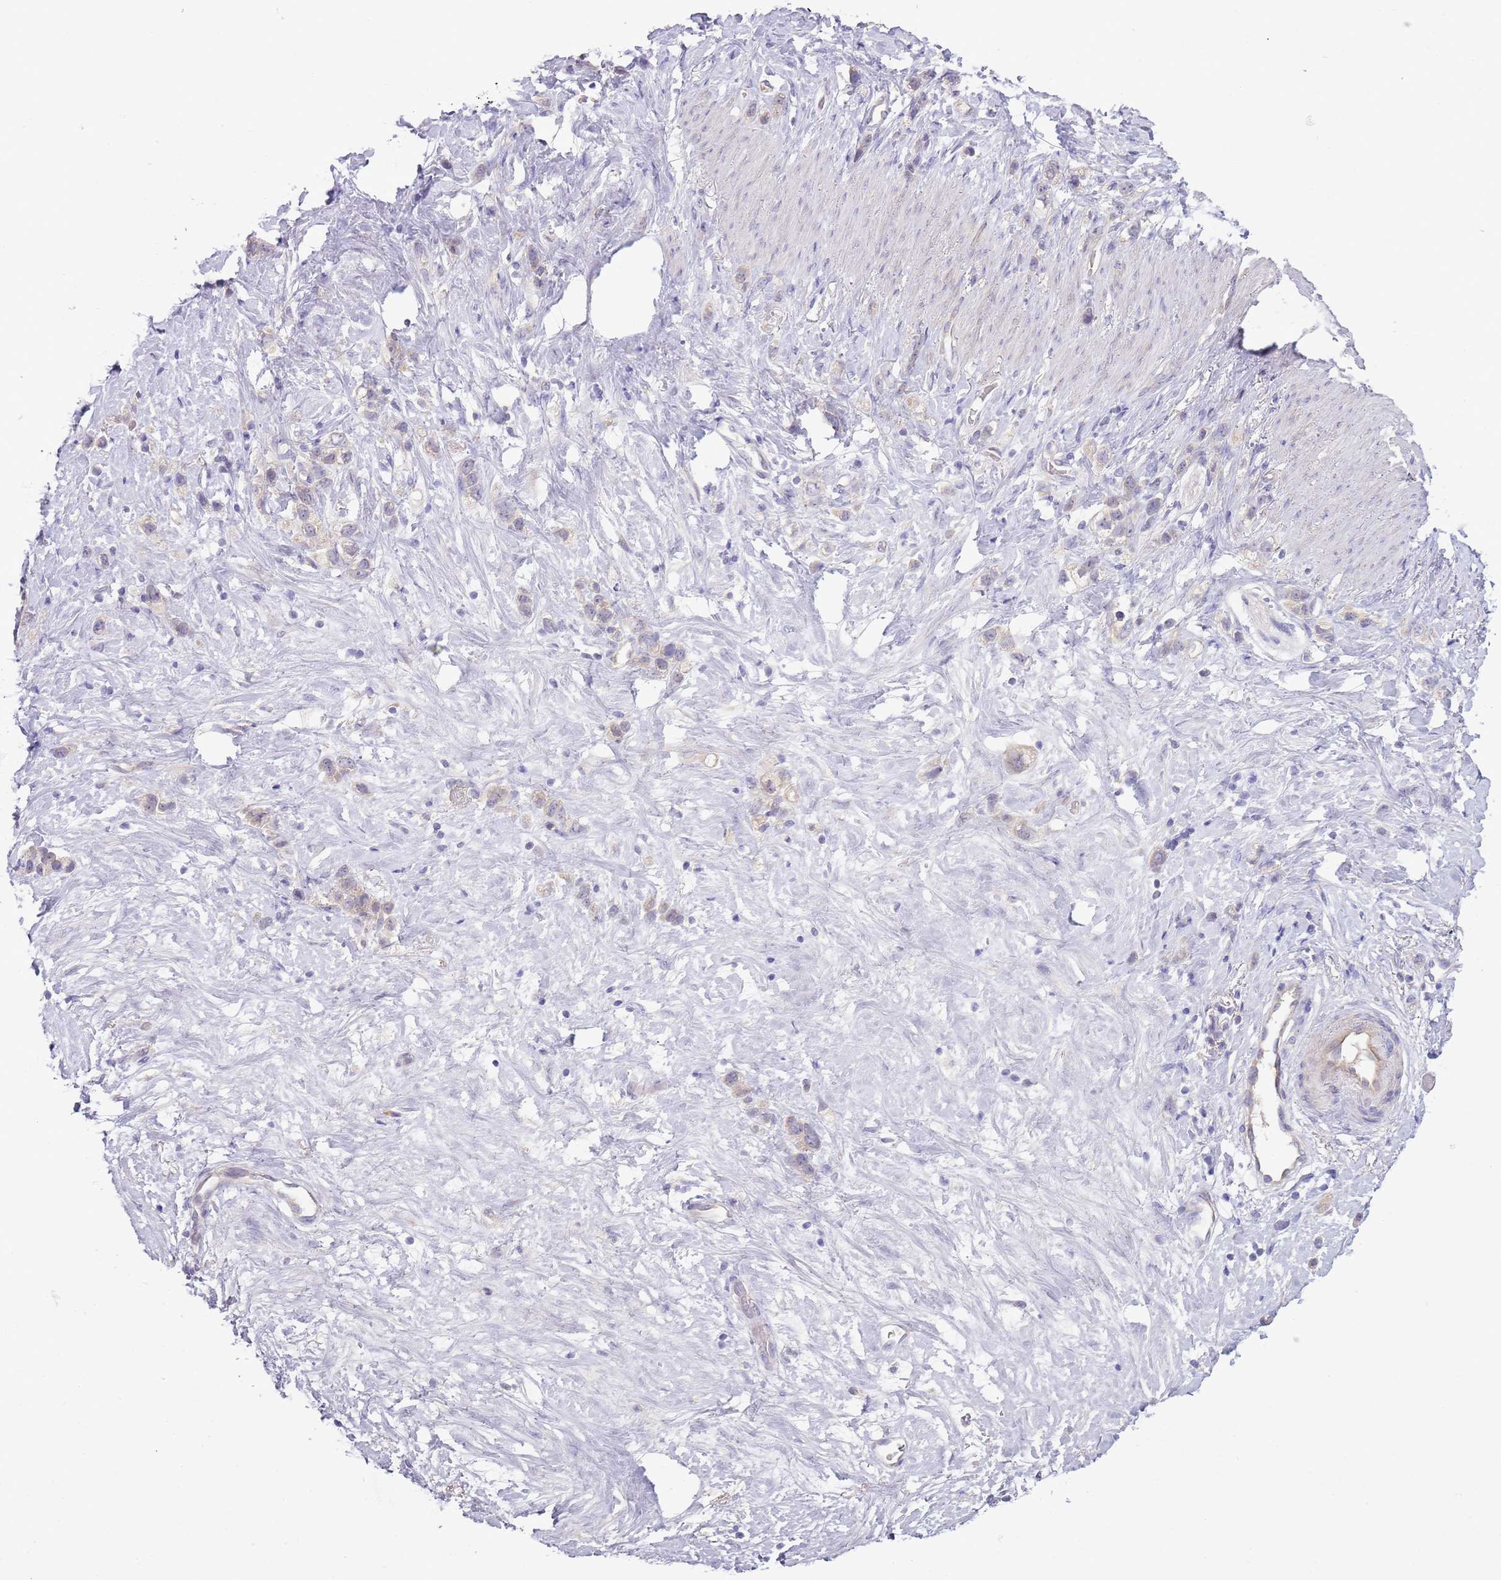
{"staining": {"intensity": "negative", "quantity": "none", "location": "none"}, "tissue": "stomach cancer", "cell_type": "Tumor cells", "image_type": "cancer", "snomed": [{"axis": "morphology", "description": "Adenocarcinoma, NOS"}, {"axis": "topography", "description": "Stomach"}], "caption": "A high-resolution image shows IHC staining of stomach cancer, which shows no significant staining in tumor cells.", "gene": "SKOR2", "patient": {"sex": "female", "age": 65}}